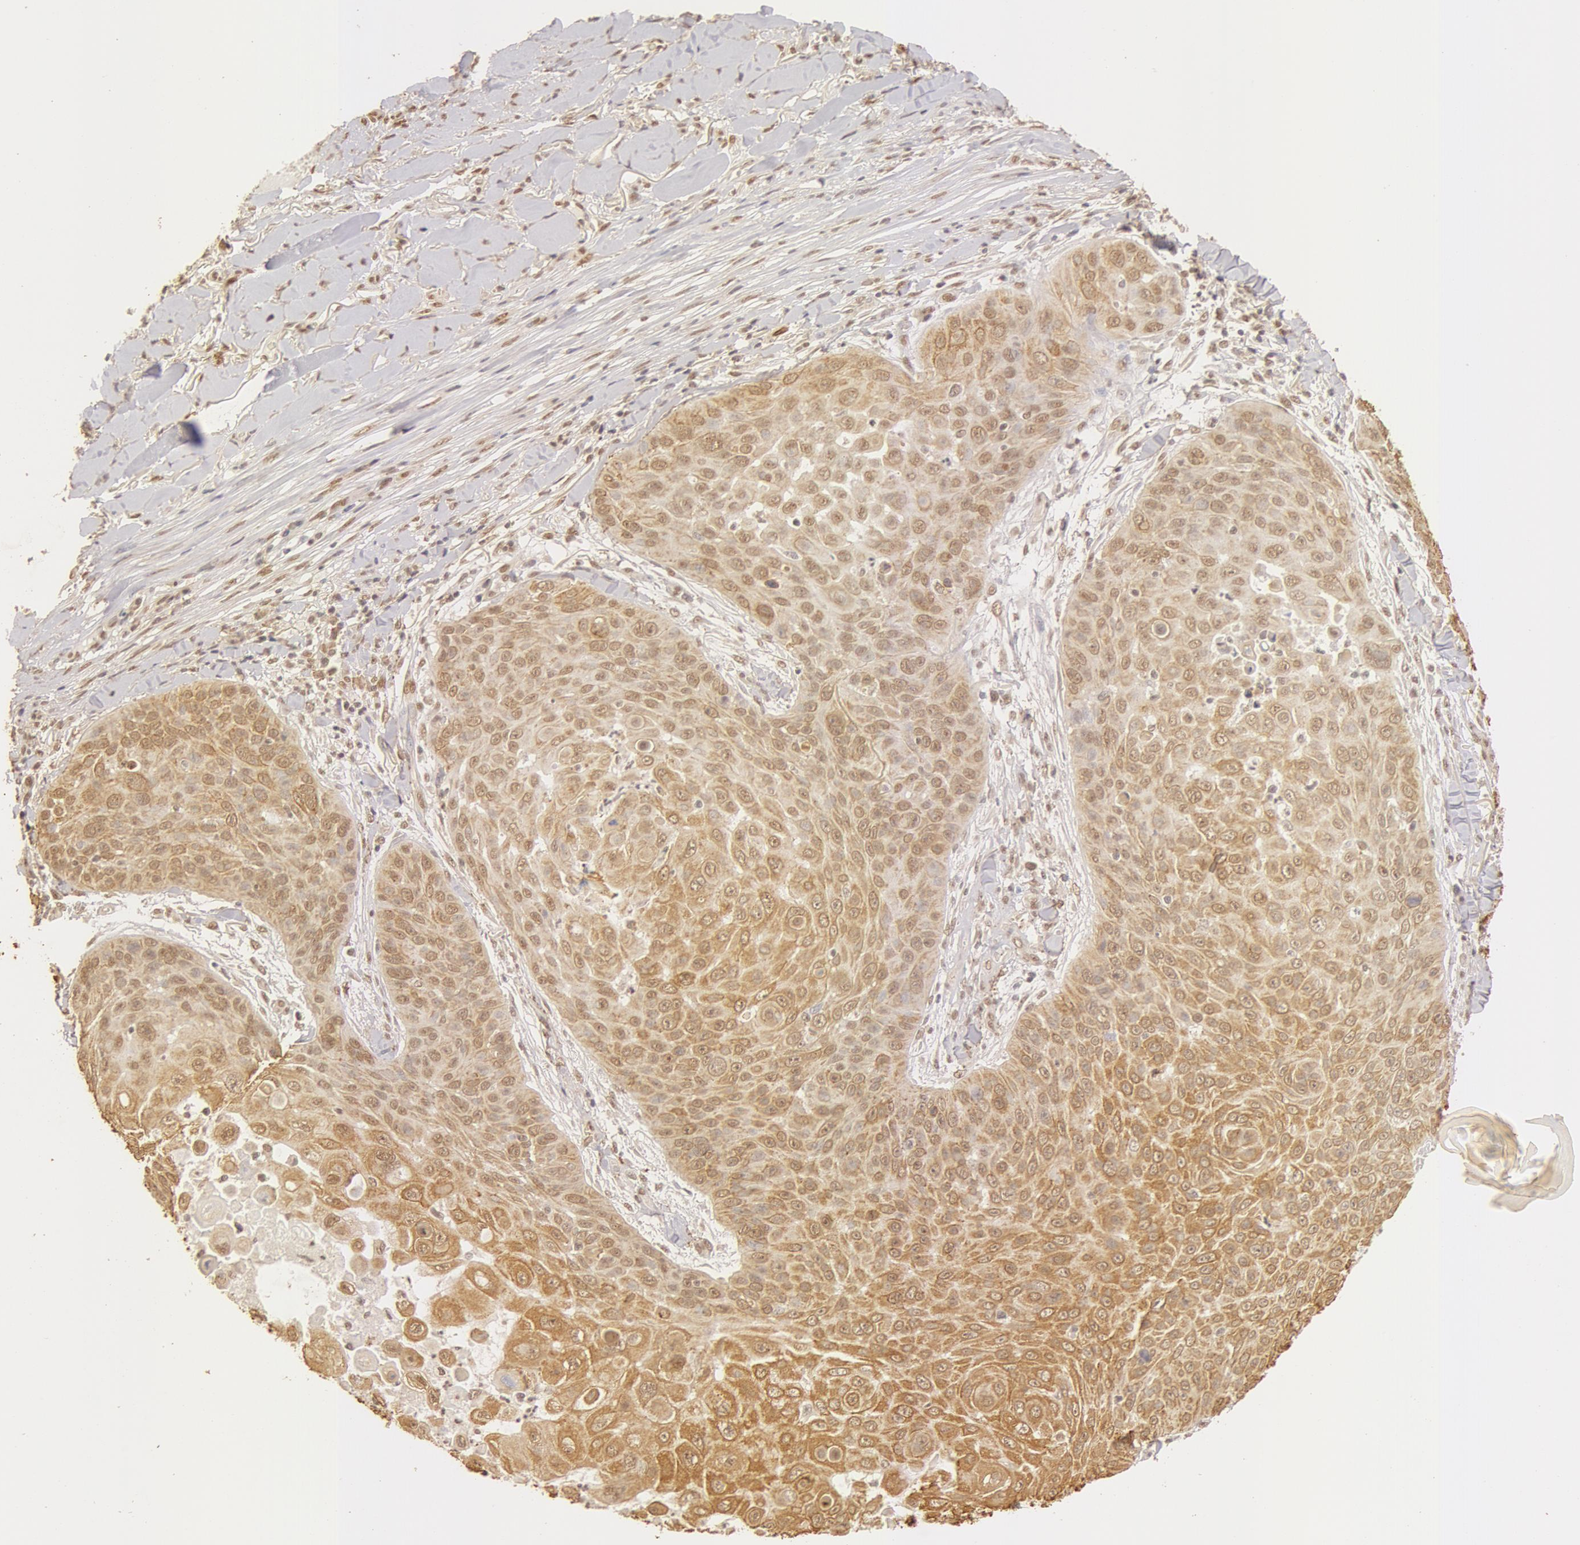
{"staining": {"intensity": "strong", "quantity": ">75%", "location": "cytoplasmic/membranous,nuclear"}, "tissue": "skin cancer", "cell_type": "Tumor cells", "image_type": "cancer", "snomed": [{"axis": "morphology", "description": "Squamous cell carcinoma, NOS"}, {"axis": "topography", "description": "Skin"}], "caption": "A micrograph showing strong cytoplasmic/membranous and nuclear expression in approximately >75% of tumor cells in squamous cell carcinoma (skin), as visualized by brown immunohistochemical staining.", "gene": "SNRNP70", "patient": {"sex": "male", "age": 82}}